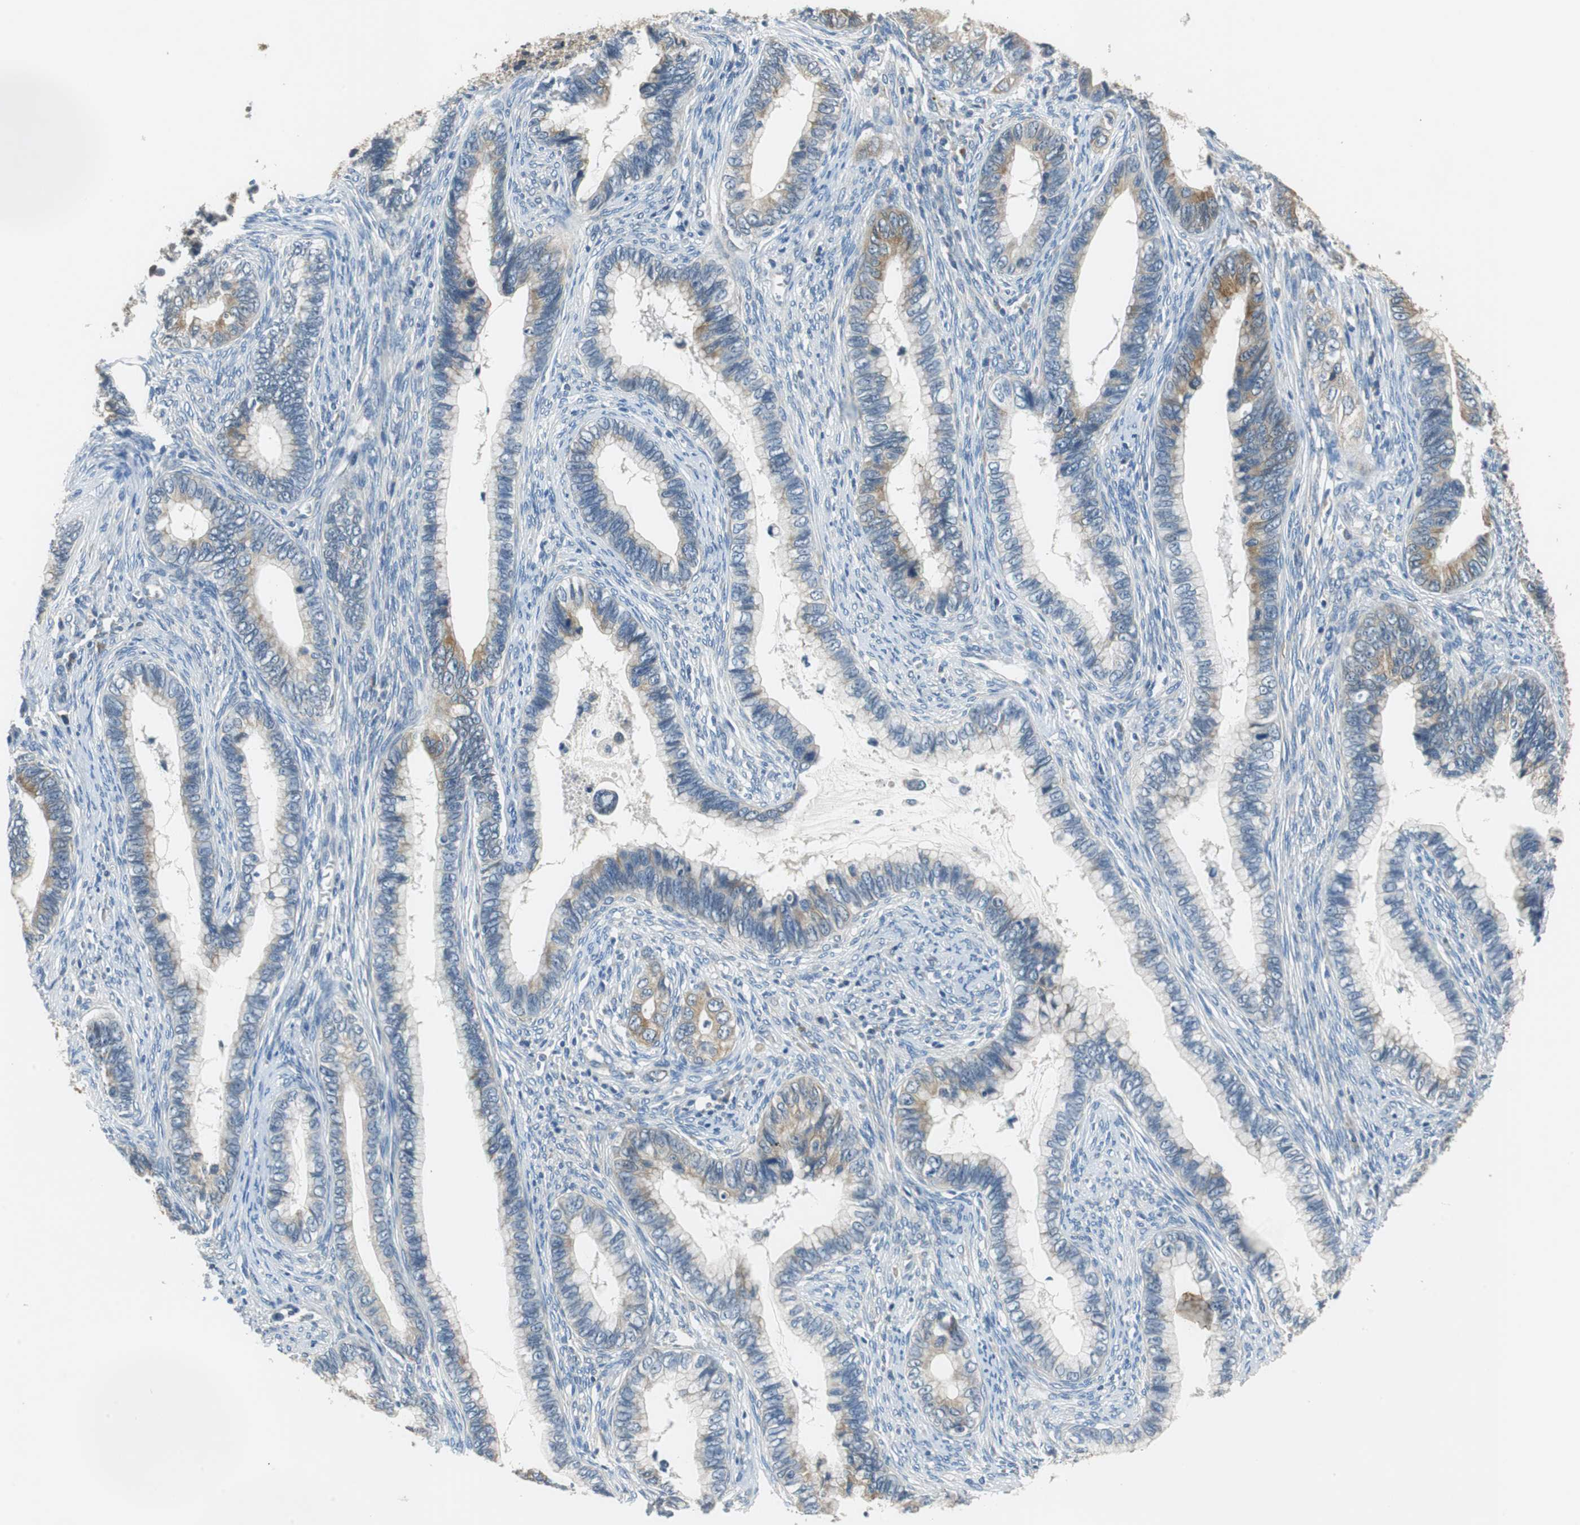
{"staining": {"intensity": "moderate", "quantity": "<25%", "location": "cytoplasmic/membranous"}, "tissue": "cervical cancer", "cell_type": "Tumor cells", "image_type": "cancer", "snomed": [{"axis": "morphology", "description": "Adenocarcinoma, NOS"}, {"axis": "topography", "description": "Cervix"}], "caption": "Immunohistochemistry image of human cervical cancer stained for a protein (brown), which displays low levels of moderate cytoplasmic/membranous expression in about <25% of tumor cells.", "gene": "FADS2", "patient": {"sex": "female", "age": 44}}